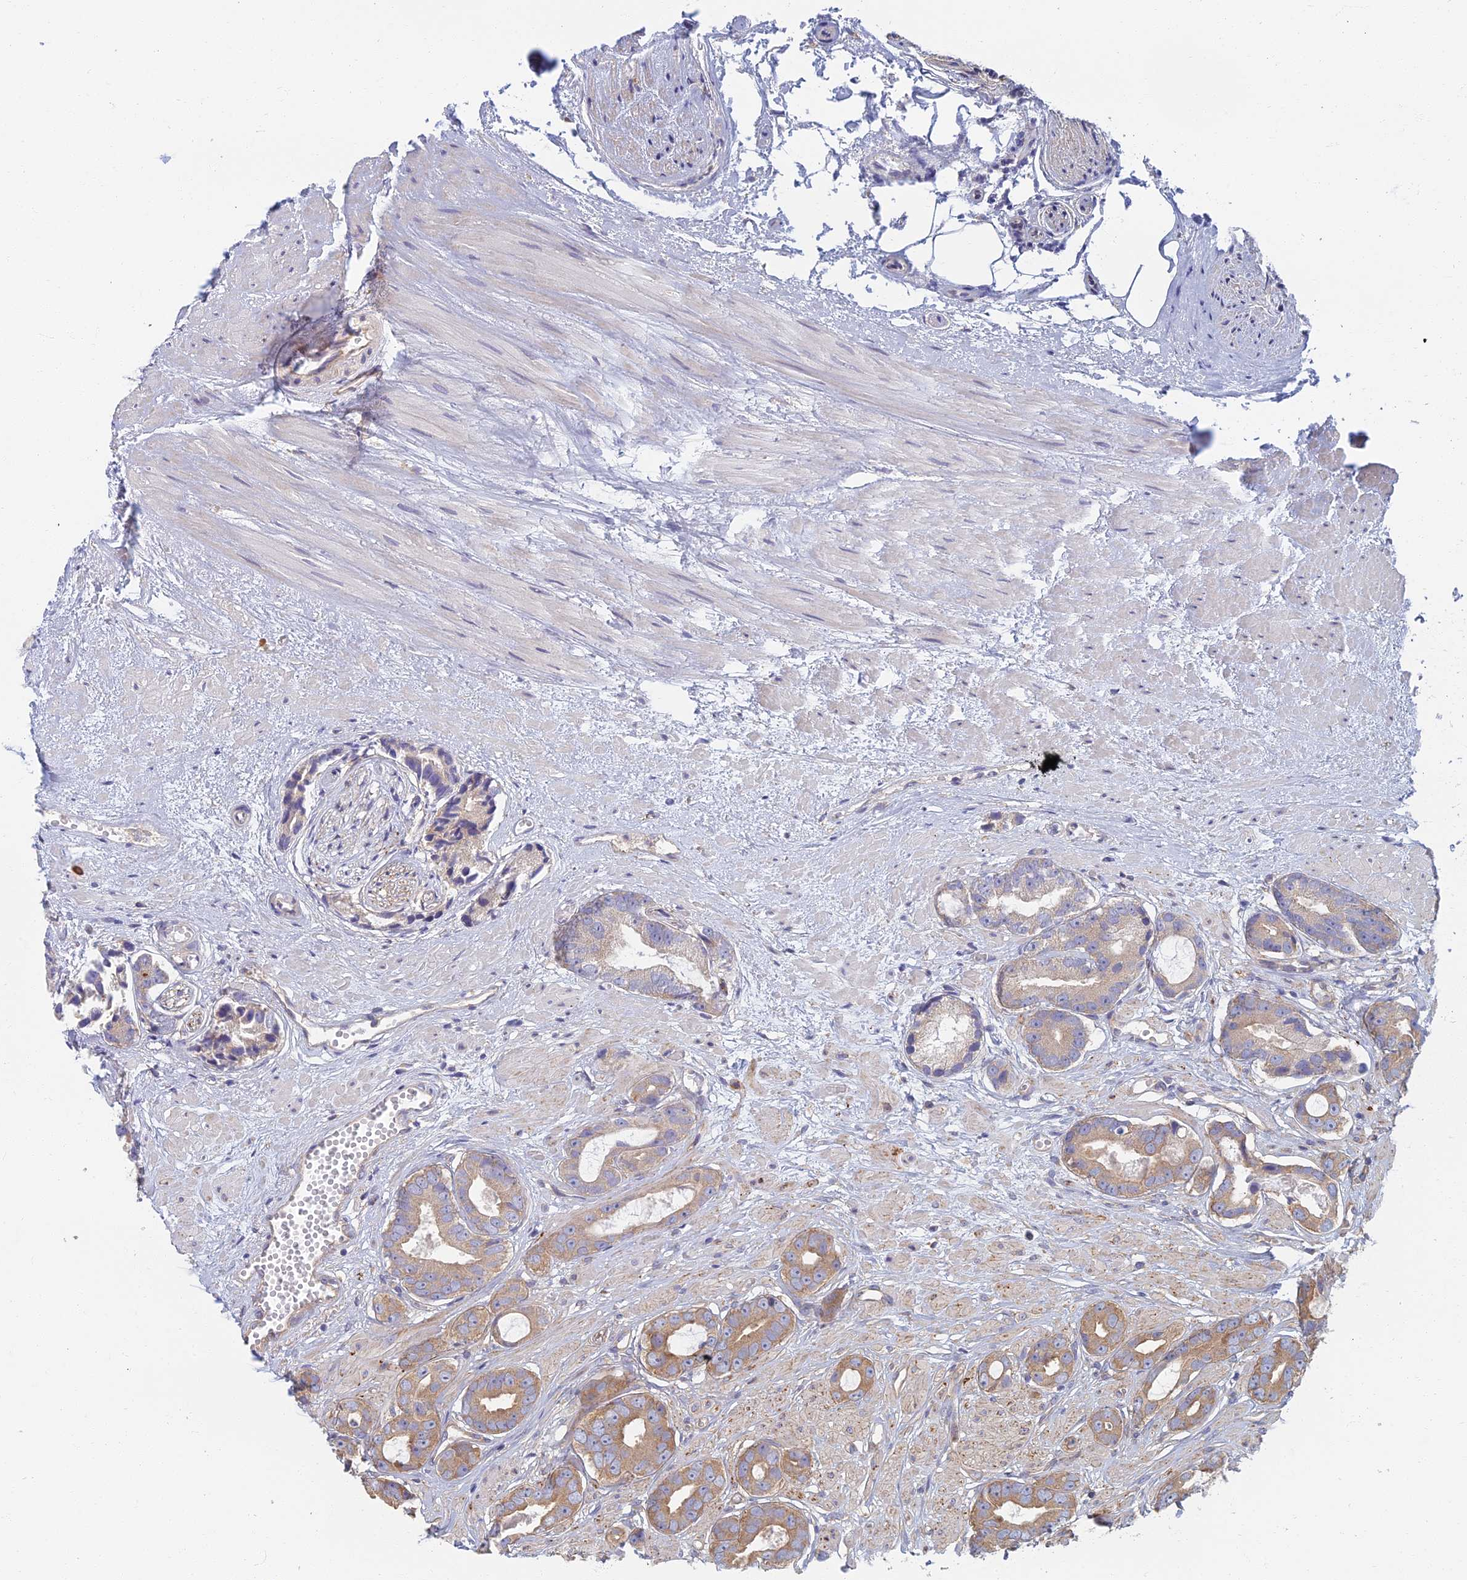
{"staining": {"intensity": "moderate", "quantity": "25%-75%", "location": "cytoplasmic/membranous"}, "tissue": "prostate cancer", "cell_type": "Tumor cells", "image_type": "cancer", "snomed": [{"axis": "morphology", "description": "Adenocarcinoma, Low grade"}, {"axis": "topography", "description": "Prostate"}], "caption": "Immunohistochemical staining of low-grade adenocarcinoma (prostate) reveals medium levels of moderate cytoplasmic/membranous expression in about 25%-75% of tumor cells. (DAB (3,3'-diaminobenzidine) = brown stain, brightfield microscopy at high magnification).", "gene": "RBSN", "patient": {"sex": "male", "age": 64}}